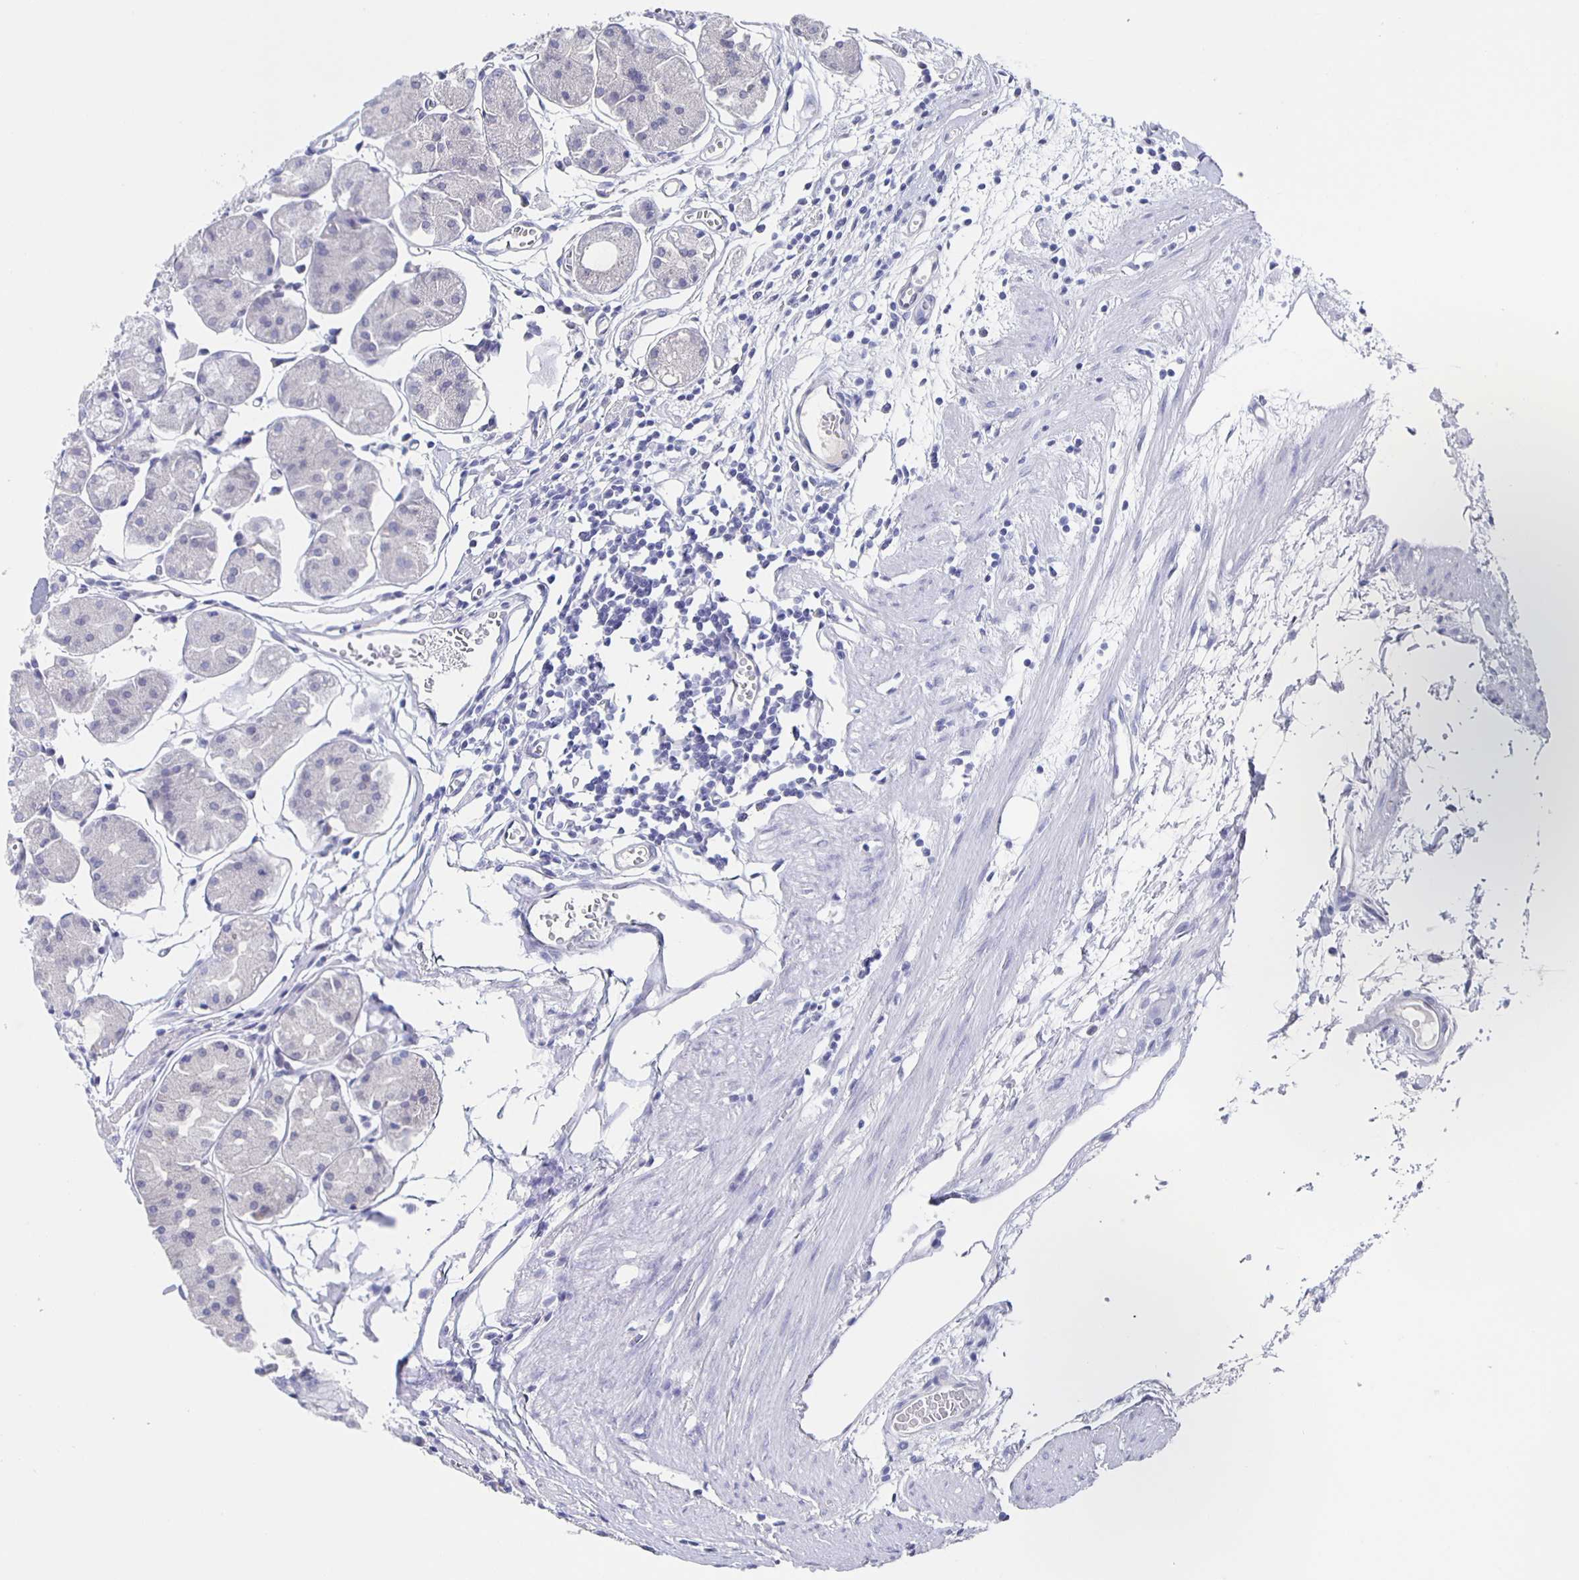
{"staining": {"intensity": "negative", "quantity": "none", "location": "none"}, "tissue": "stomach", "cell_type": "Glandular cells", "image_type": "normal", "snomed": [{"axis": "morphology", "description": "Normal tissue, NOS"}, {"axis": "topography", "description": "Stomach"}], "caption": "Image shows no protein staining in glandular cells of unremarkable stomach. (DAB immunohistochemistry (IHC) visualized using brightfield microscopy, high magnification).", "gene": "CCDC17", "patient": {"sex": "male", "age": 55}}